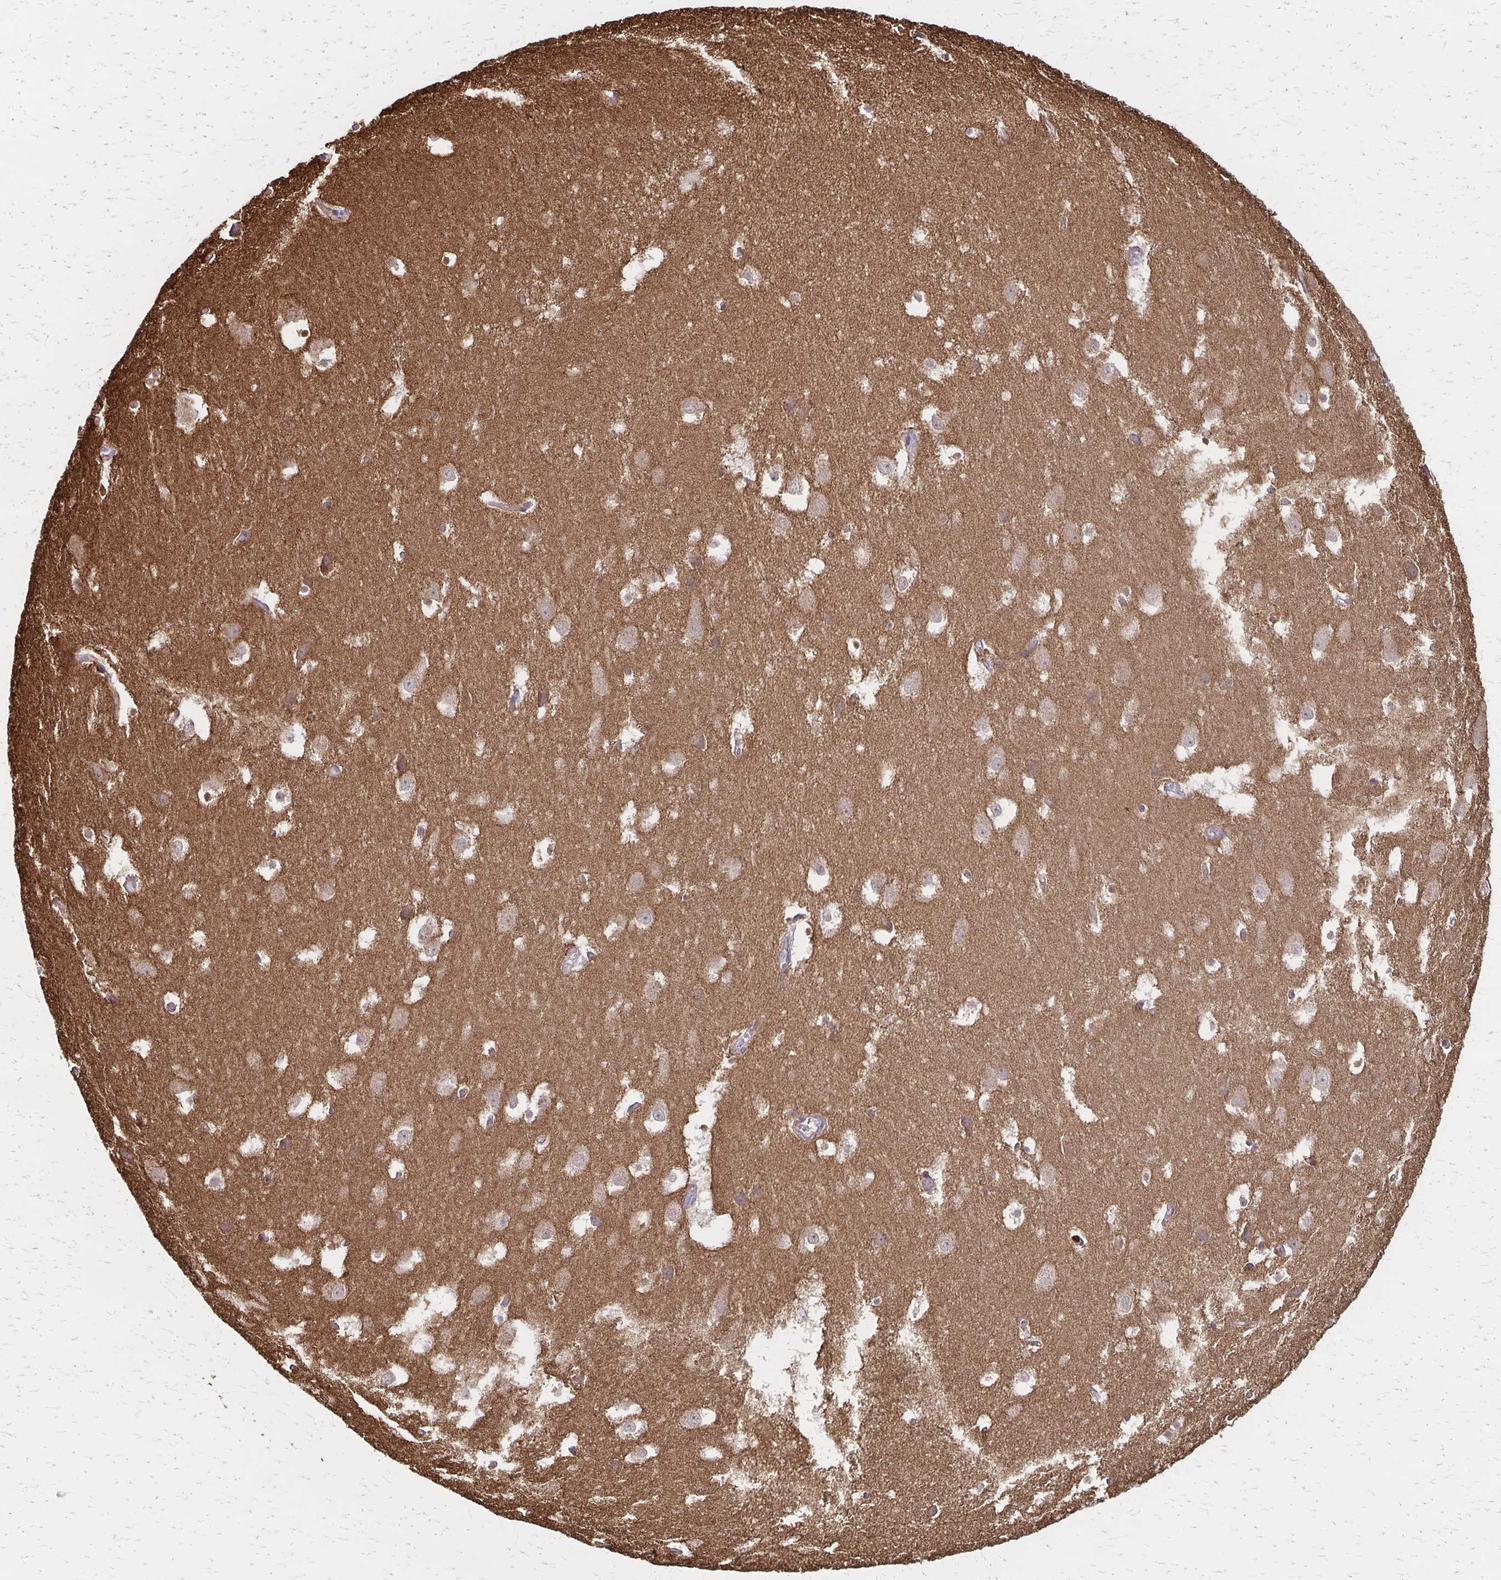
{"staining": {"intensity": "weak", "quantity": "25%-75%", "location": "cytoplasmic/membranous"}, "tissue": "hippocampus", "cell_type": "Glial cells", "image_type": "normal", "snomed": [{"axis": "morphology", "description": "Normal tissue, NOS"}, {"axis": "topography", "description": "Hippocampus"}], "caption": "Weak cytoplasmic/membranous protein staining is seen in approximately 25%-75% of glial cells in hippocampus.", "gene": "ZNF383", "patient": {"sex": "female", "age": 52}}